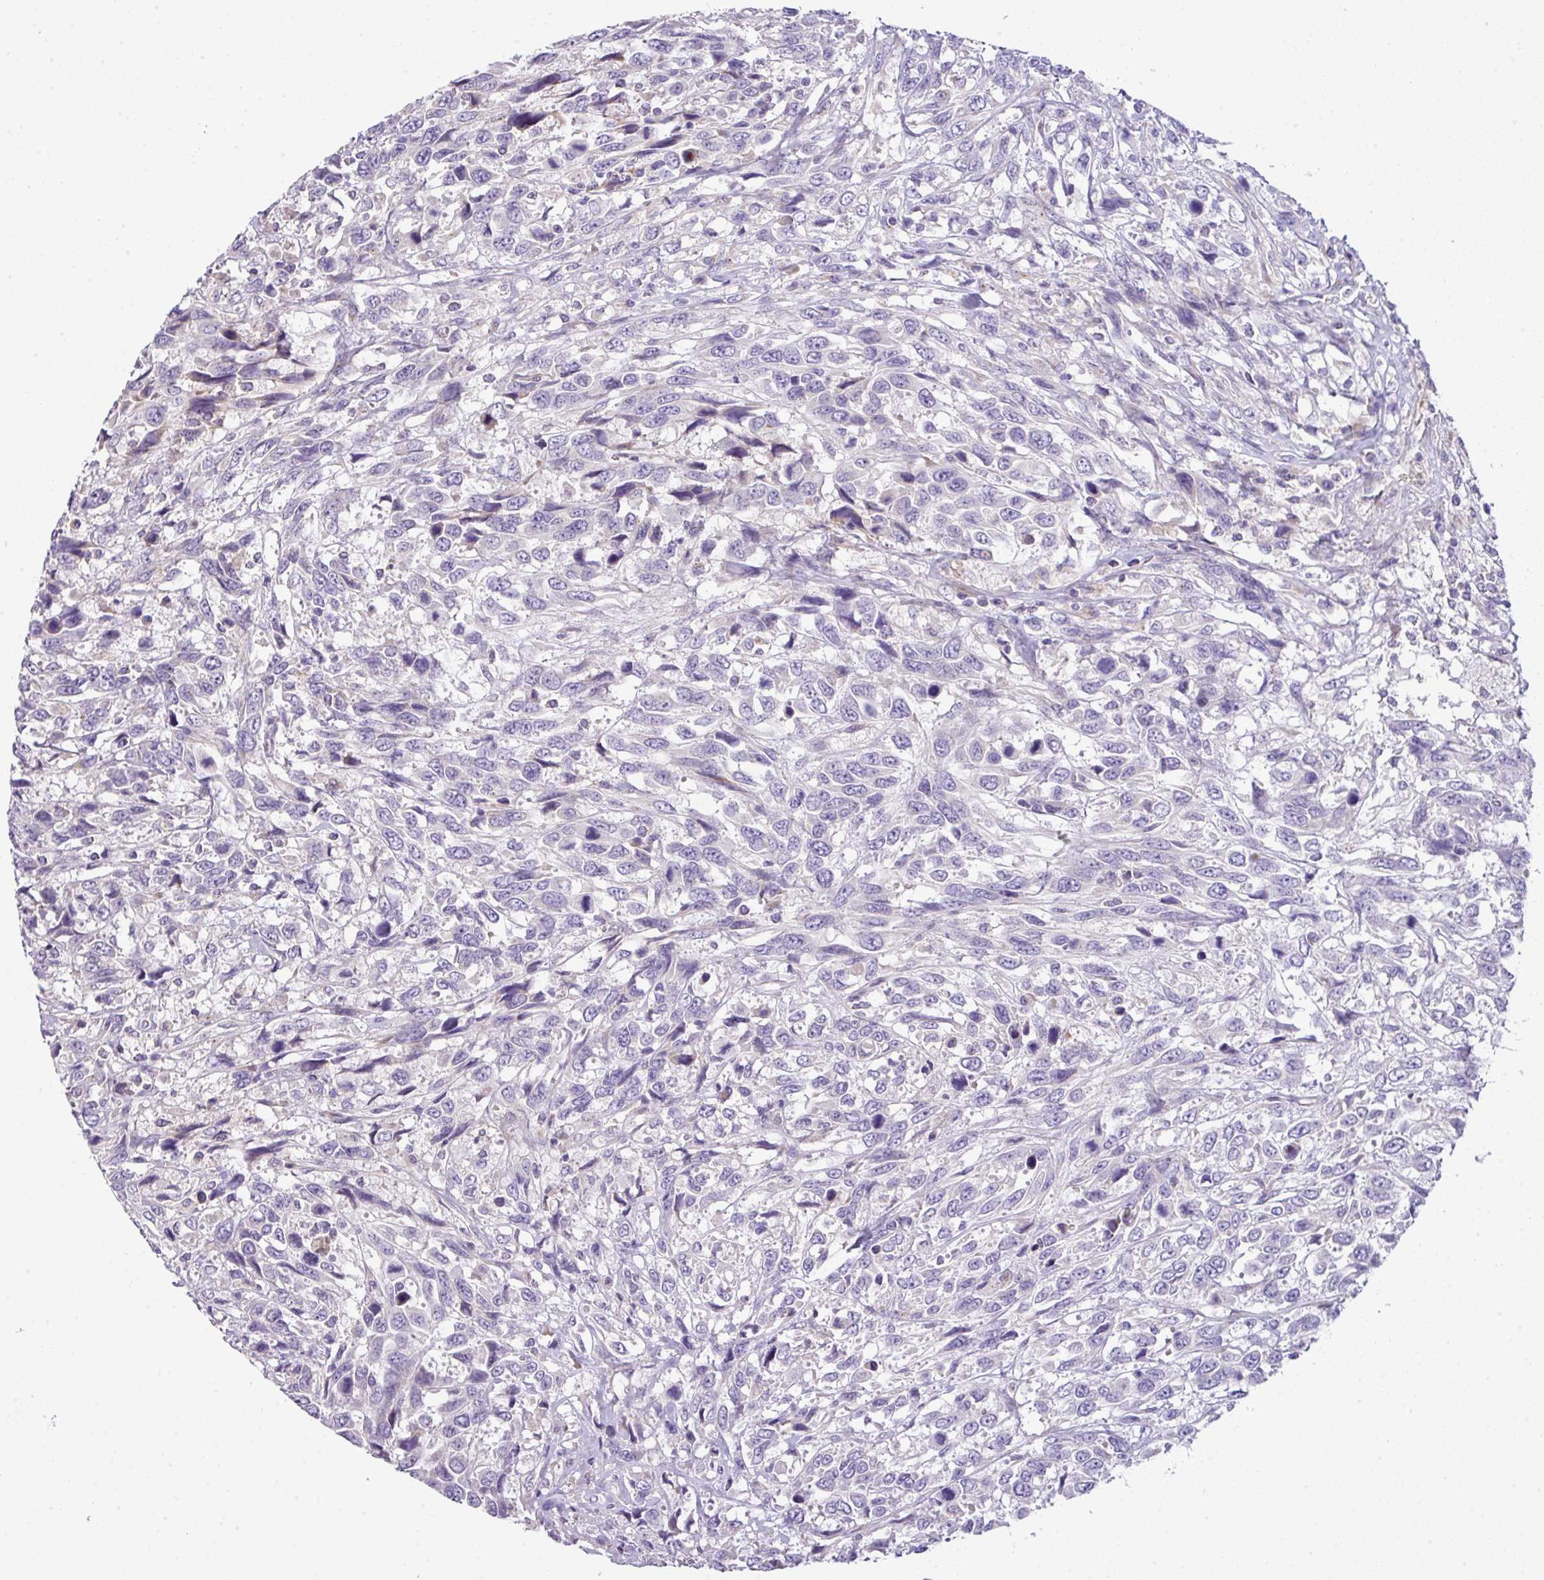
{"staining": {"intensity": "negative", "quantity": "none", "location": "none"}, "tissue": "urothelial cancer", "cell_type": "Tumor cells", "image_type": "cancer", "snomed": [{"axis": "morphology", "description": "Urothelial carcinoma, High grade"}, {"axis": "topography", "description": "Urinary bladder"}], "caption": "This is an immunohistochemistry histopathology image of human urothelial cancer. There is no expression in tumor cells.", "gene": "PIK3R5", "patient": {"sex": "female", "age": 70}}